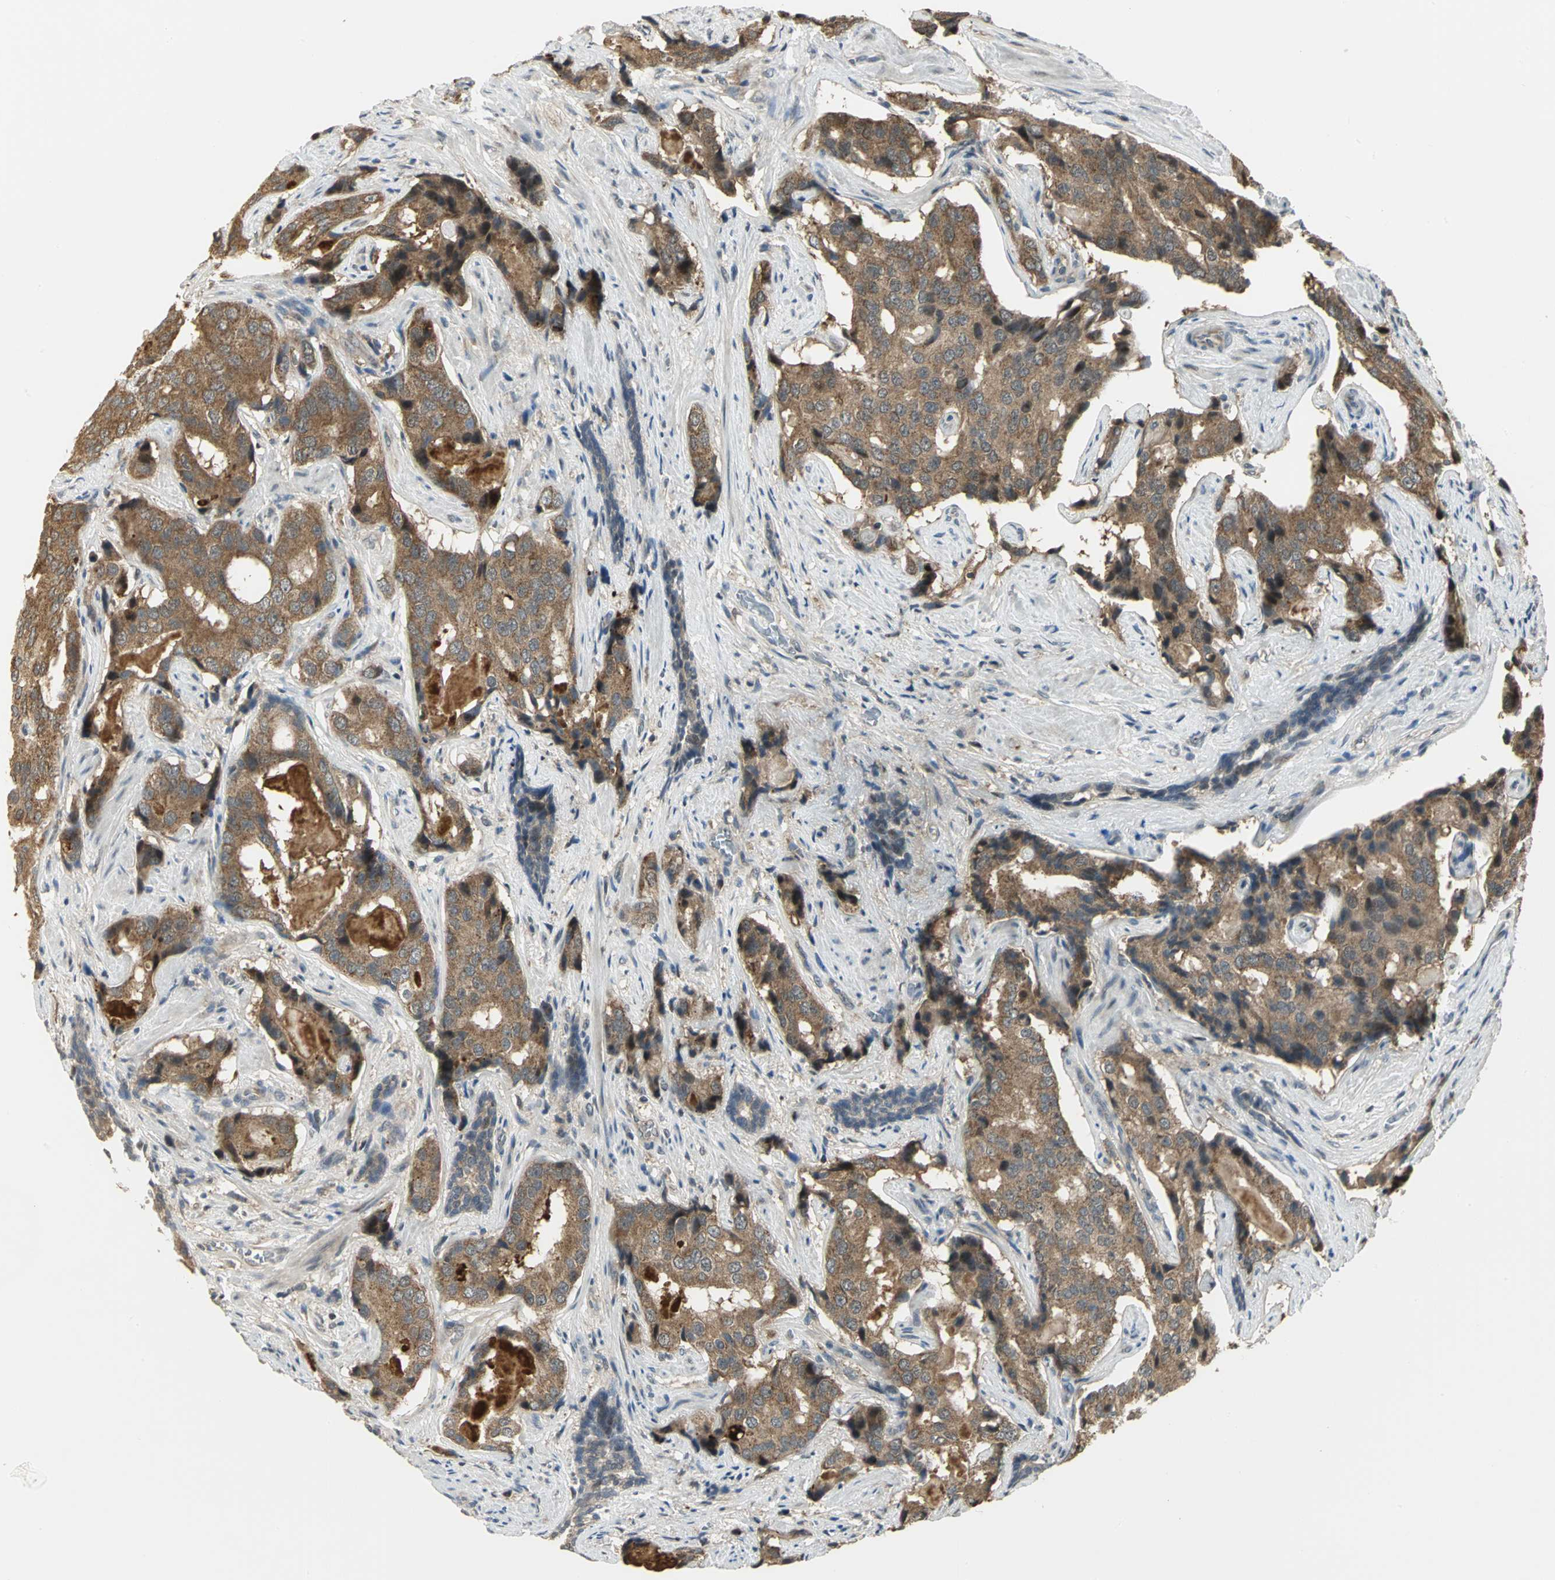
{"staining": {"intensity": "moderate", "quantity": ">75%", "location": "cytoplasmic/membranous"}, "tissue": "prostate cancer", "cell_type": "Tumor cells", "image_type": "cancer", "snomed": [{"axis": "morphology", "description": "Adenocarcinoma, High grade"}, {"axis": "topography", "description": "Prostate"}], "caption": "Human prostate adenocarcinoma (high-grade) stained with a protein marker demonstrates moderate staining in tumor cells.", "gene": "PSMC4", "patient": {"sex": "male", "age": 58}}